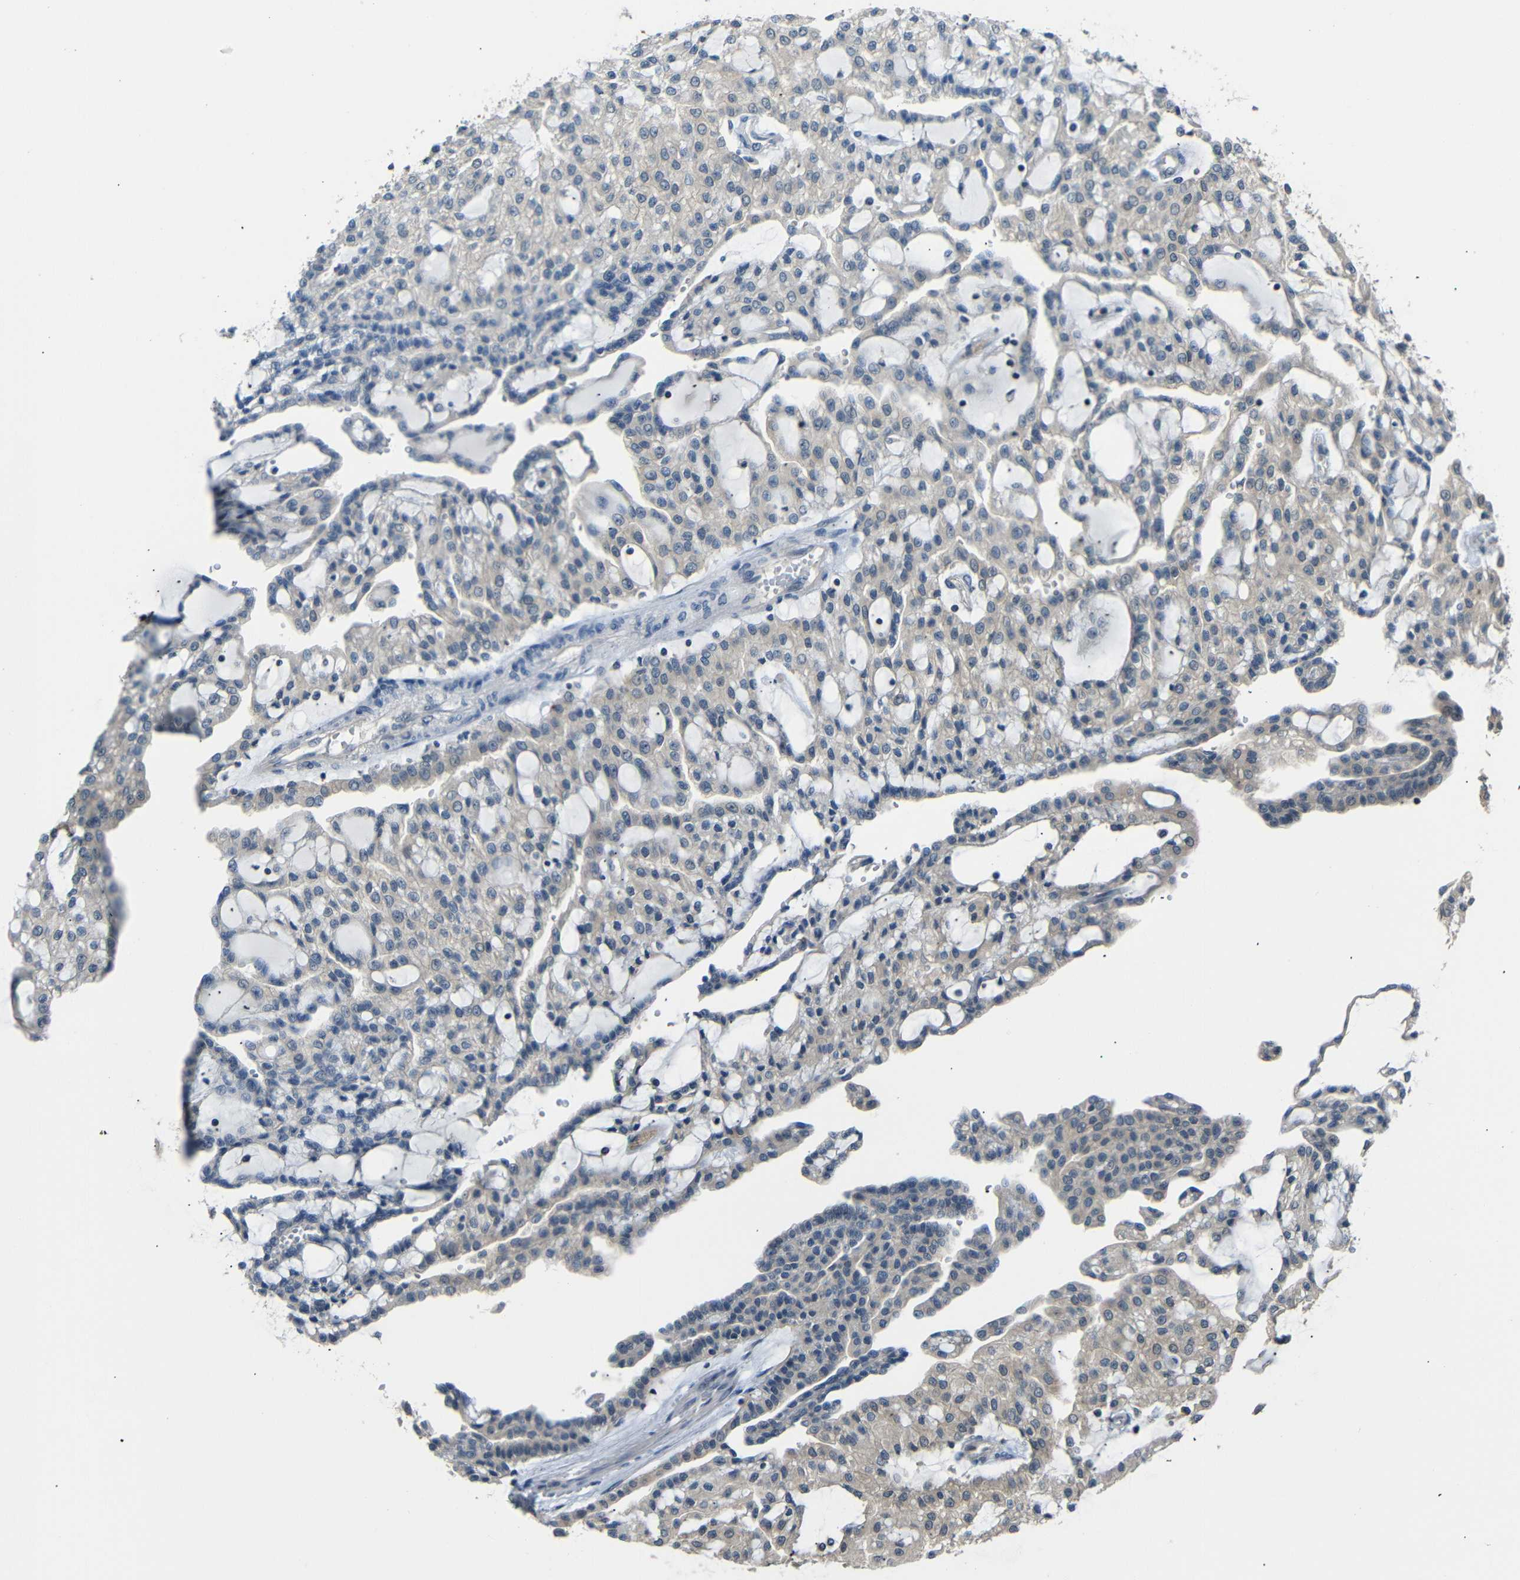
{"staining": {"intensity": "negative", "quantity": "none", "location": "none"}, "tissue": "renal cancer", "cell_type": "Tumor cells", "image_type": "cancer", "snomed": [{"axis": "morphology", "description": "Adenocarcinoma, NOS"}, {"axis": "topography", "description": "Kidney"}], "caption": "IHC of renal adenocarcinoma displays no positivity in tumor cells.", "gene": "SFN", "patient": {"sex": "male", "age": 63}}